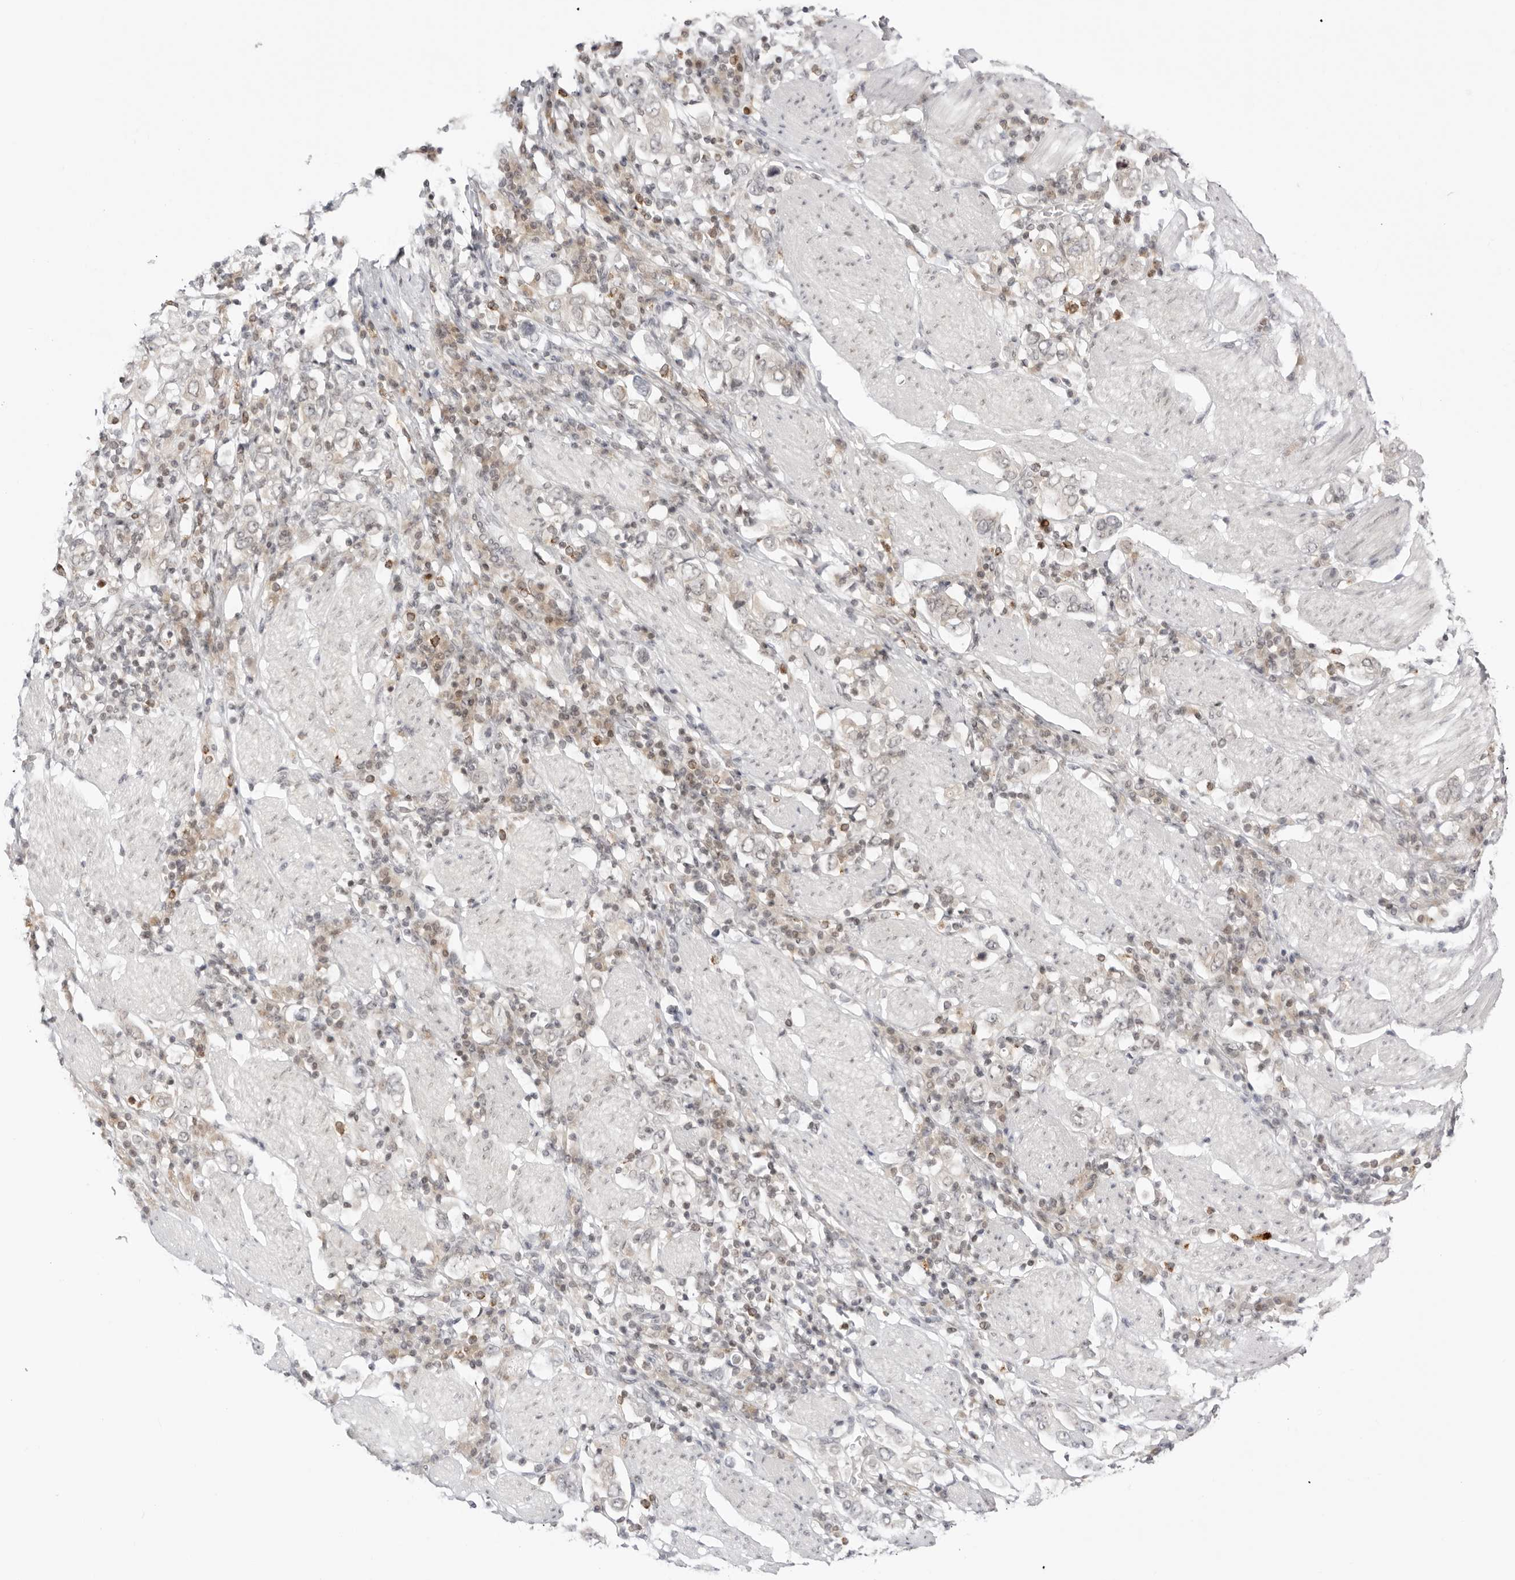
{"staining": {"intensity": "negative", "quantity": "none", "location": "none"}, "tissue": "stomach cancer", "cell_type": "Tumor cells", "image_type": "cancer", "snomed": [{"axis": "morphology", "description": "Adenocarcinoma, NOS"}, {"axis": "topography", "description": "Stomach, upper"}], "caption": "An immunohistochemistry image of adenocarcinoma (stomach) is shown. There is no staining in tumor cells of adenocarcinoma (stomach). (Stains: DAB (3,3'-diaminobenzidine) immunohistochemistry (IHC) with hematoxylin counter stain, Microscopy: brightfield microscopy at high magnification).", "gene": "PPP2R5C", "patient": {"sex": "male", "age": 62}}